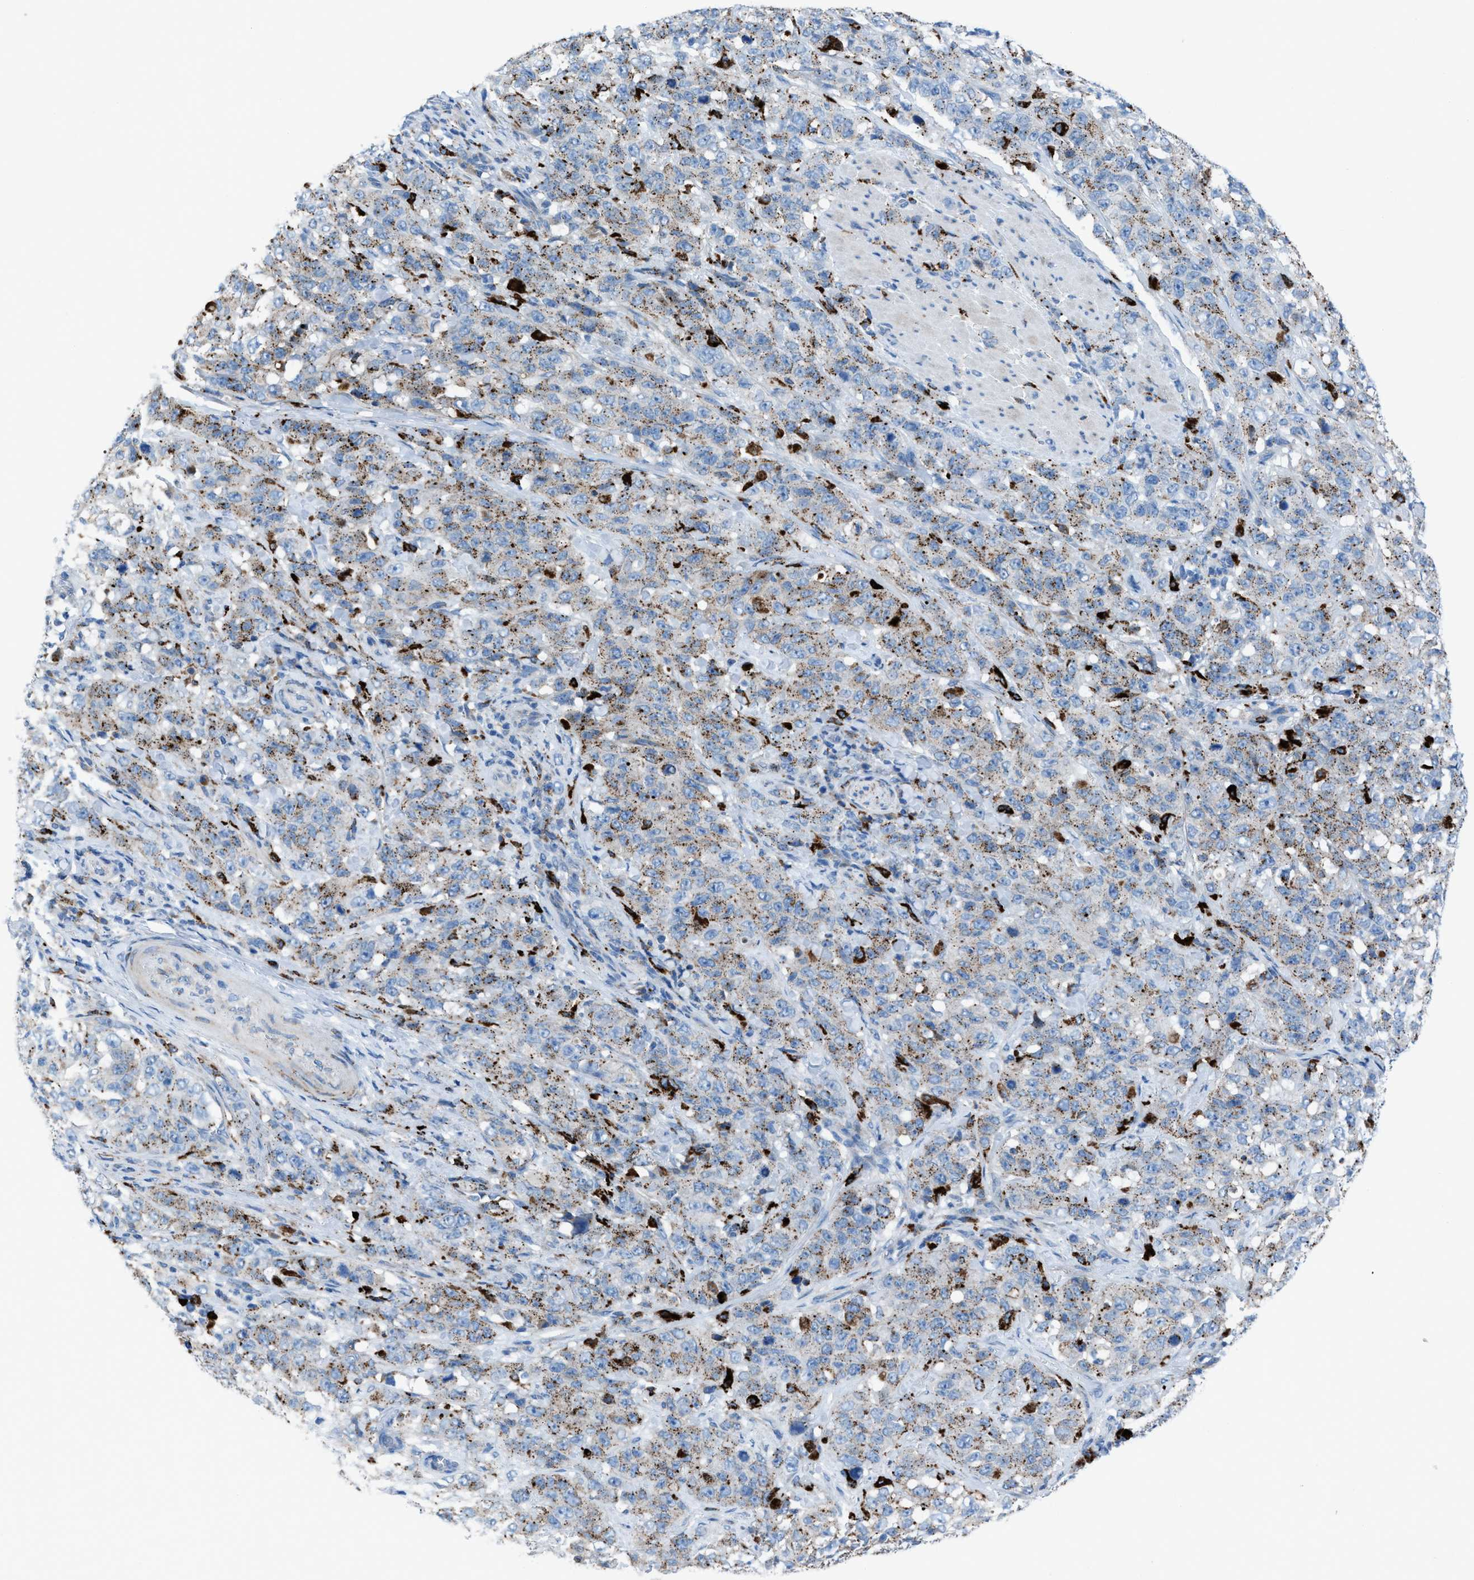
{"staining": {"intensity": "weak", "quantity": "25%-75%", "location": "cytoplasmic/membranous"}, "tissue": "stomach cancer", "cell_type": "Tumor cells", "image_type": "cancer", "snomed": [{"axis": "morphology", "description": "Adenocarcinoma, NOS"}, {"axis": "topography", "description": "Stomach"}], "caption": "Immunohistochemical staining of human stomach adenocarcinoma displays weak cytoplasmic/membranous protein staining in approximately 25%-75% of tumor cells.", "gene": "CD1B", "patient": {"sex": "male", "age": 48}}